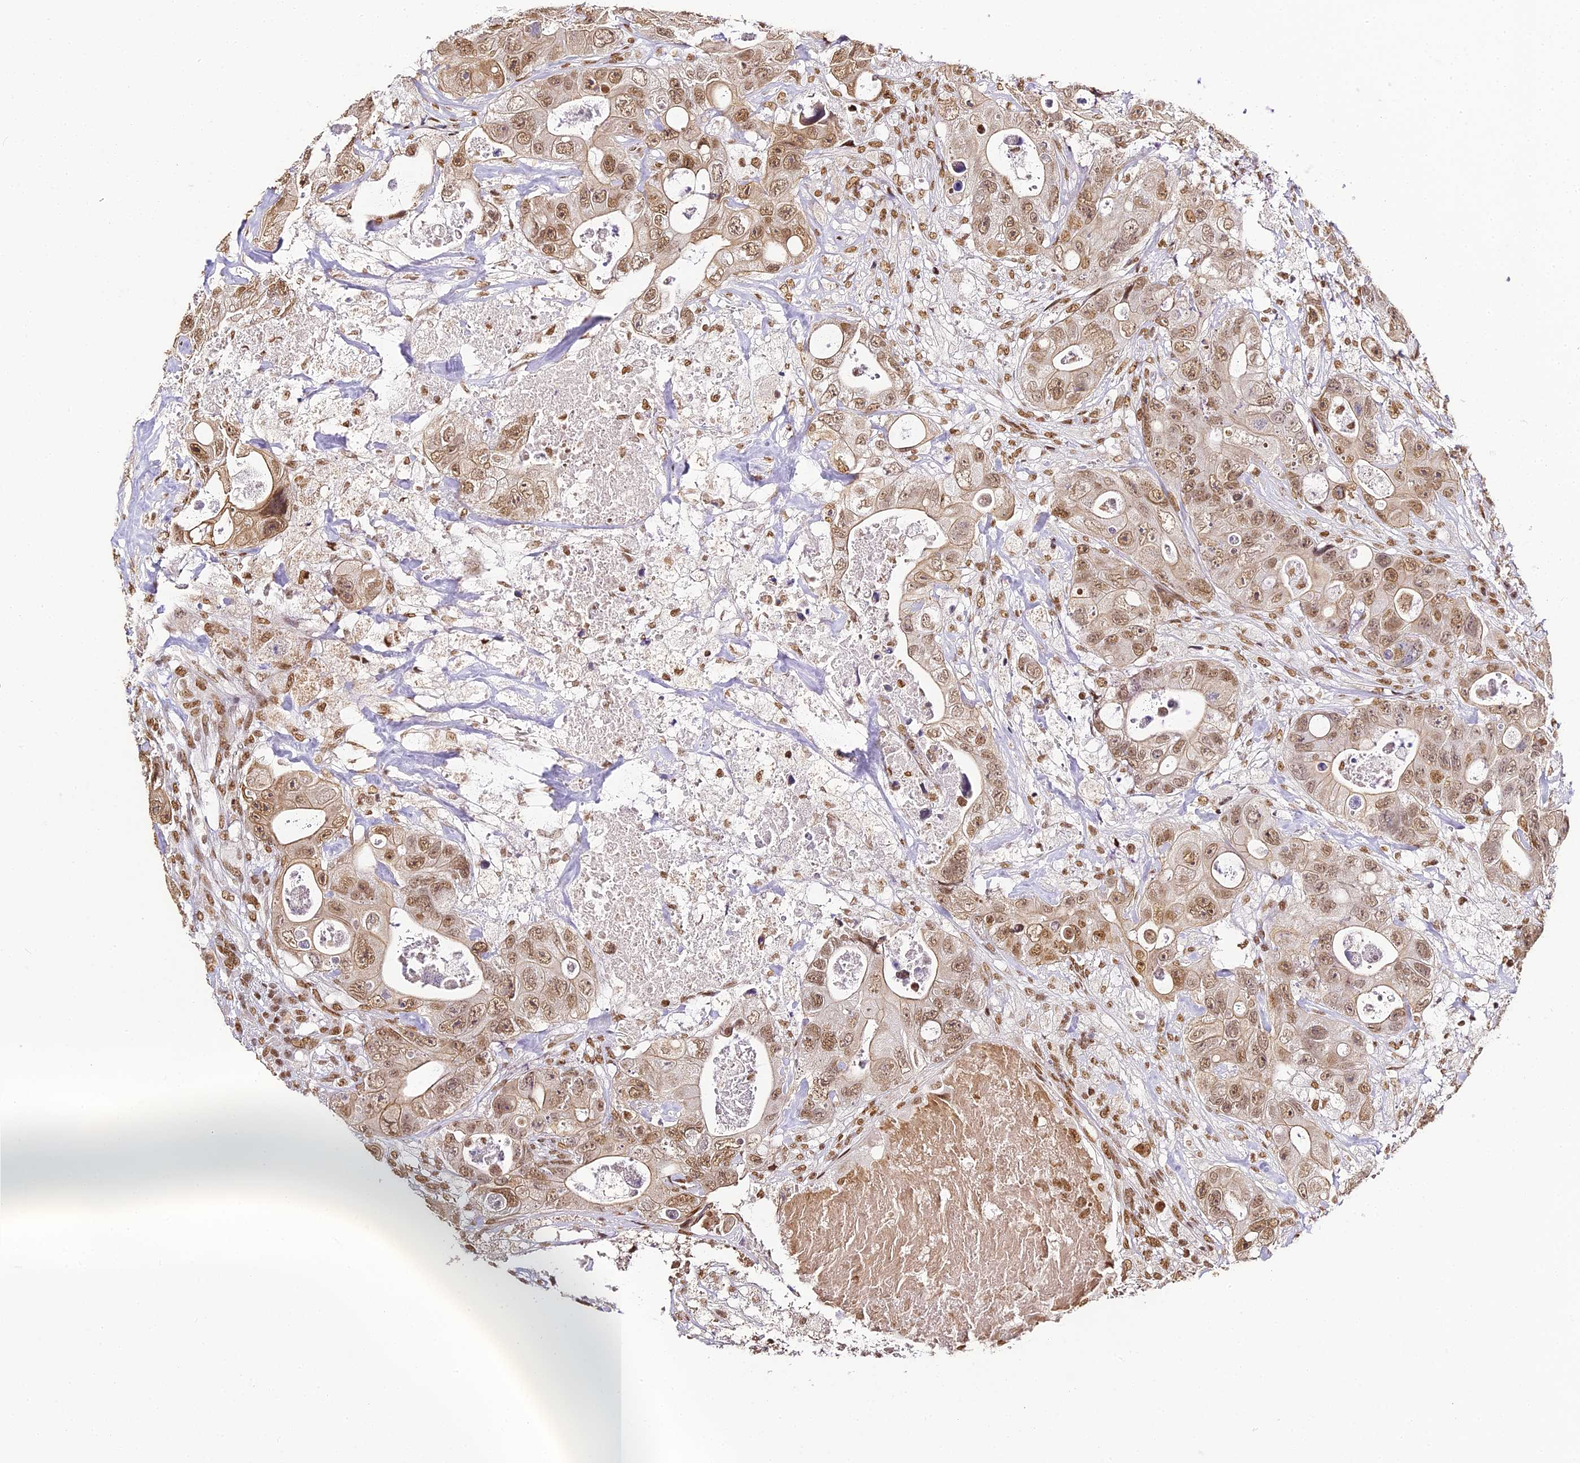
{"staining": {"intensity": "moderate", "quantity": ">75%", "location": "nuclear"}, "tissue": "colorectal cancer", "cell_type": "Tumor cells", "image_type": "cancer", "snomed": [{"axis": "morphology", "description": "Adenocarcinoma, NOS"}, {"axis": "topography", "description": "Colon"}], "caption": "The immunohistochemical stain highlights moderate nuclear expression in tumor cells of colorectal adenocarcinoma tissue.", "gene": "HNRNPA1", "patient": {"sex": "female", "age": 46}}